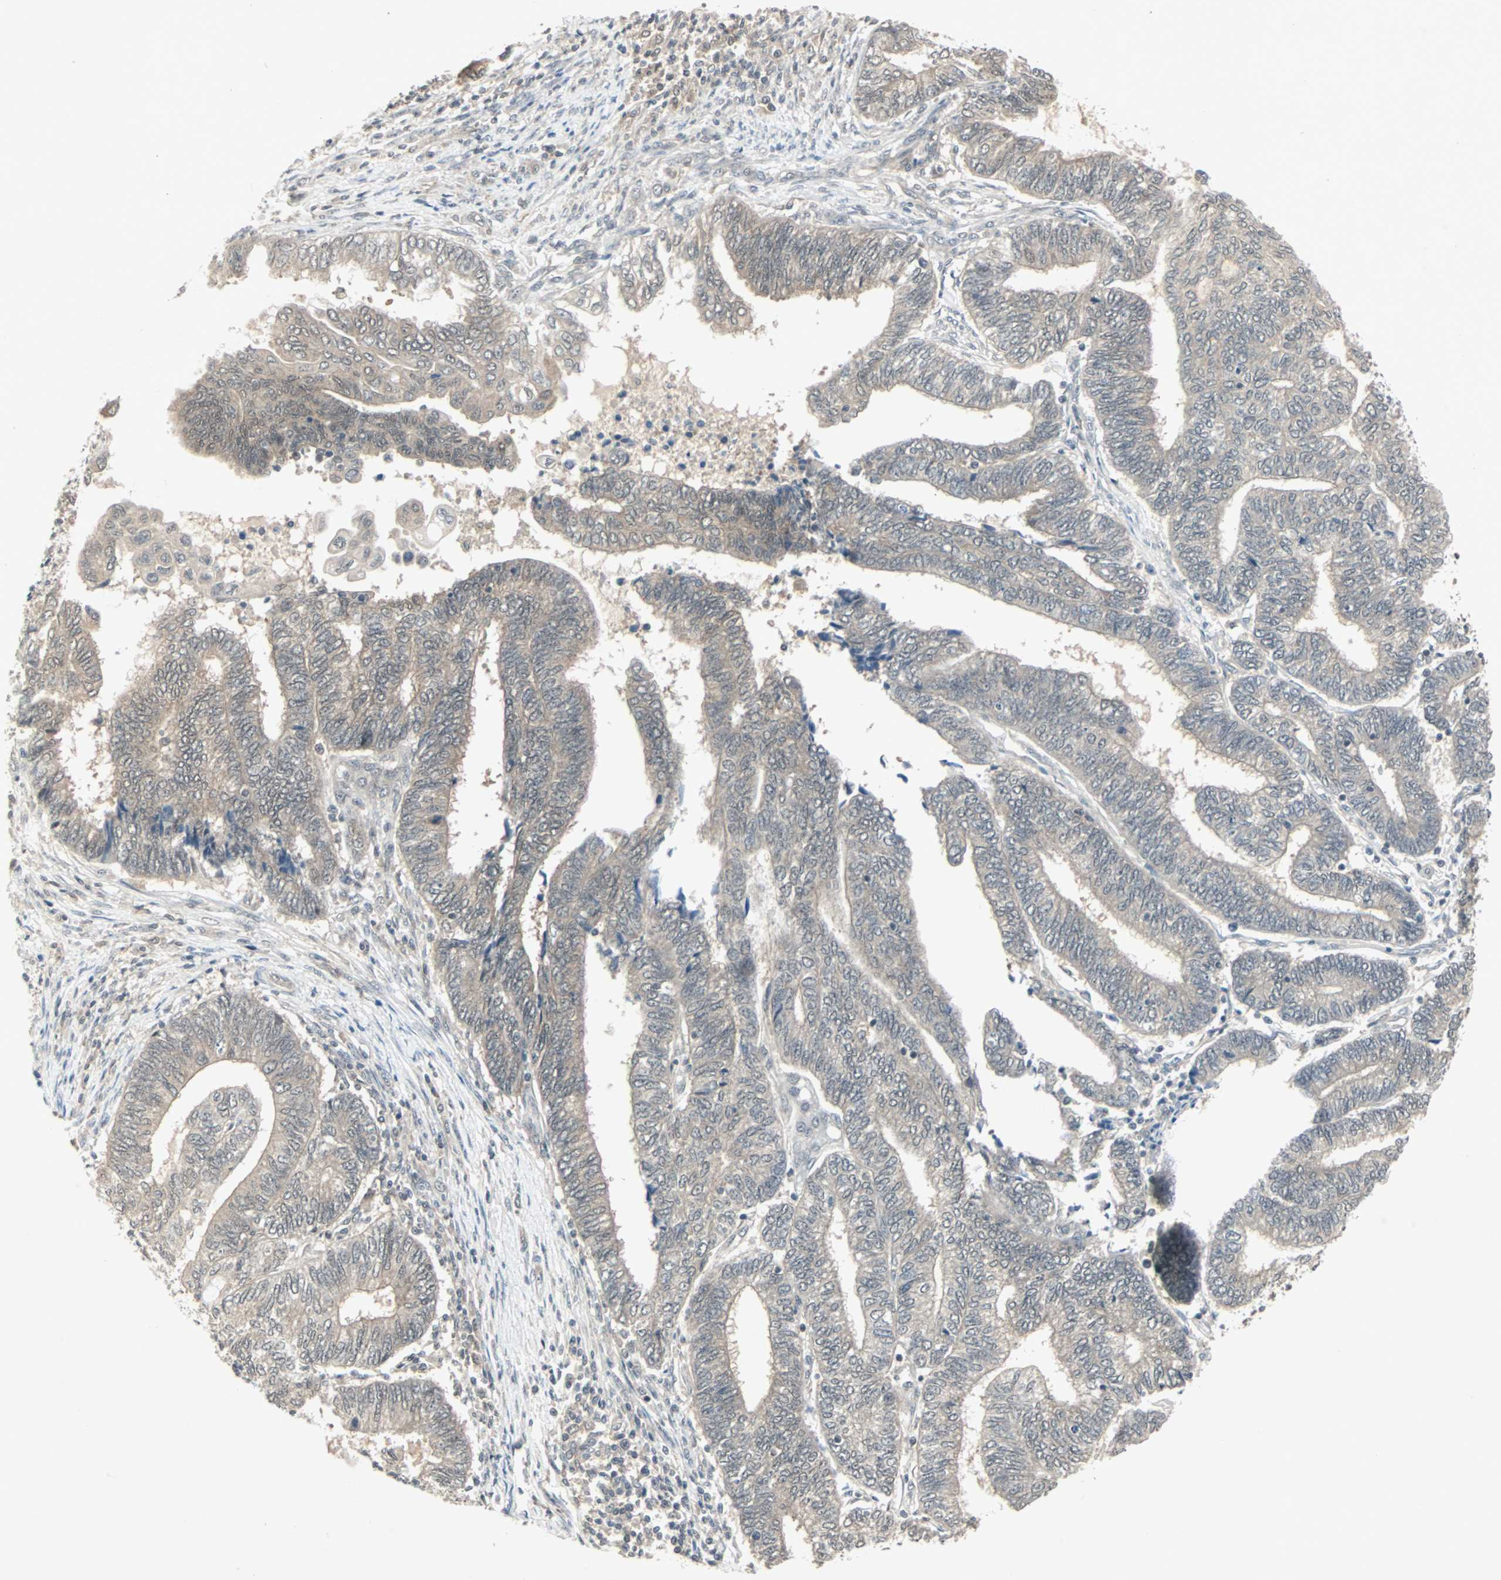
{"staining": {"intensity": "negative", "quantity": "none", "location": "none"}, "tissue": "endometrial cancer", "cell_type": "Tumor cells", "image_type": "cancer", "snomed": [{"axis": "morphology", "description": "Adenocarcinoma, NOS"}, {"axis": "topography", "description": "Uterus"}, {"axis": "topography", "description": "Endometrium"}], "caption": "This is an immunohistochemistry photomicrograph of human adenocarcinoma (endometrial). There is no staining in tumor cells.", "gene": "PTPA", "patient": {"sex": "female", "age": 70}}